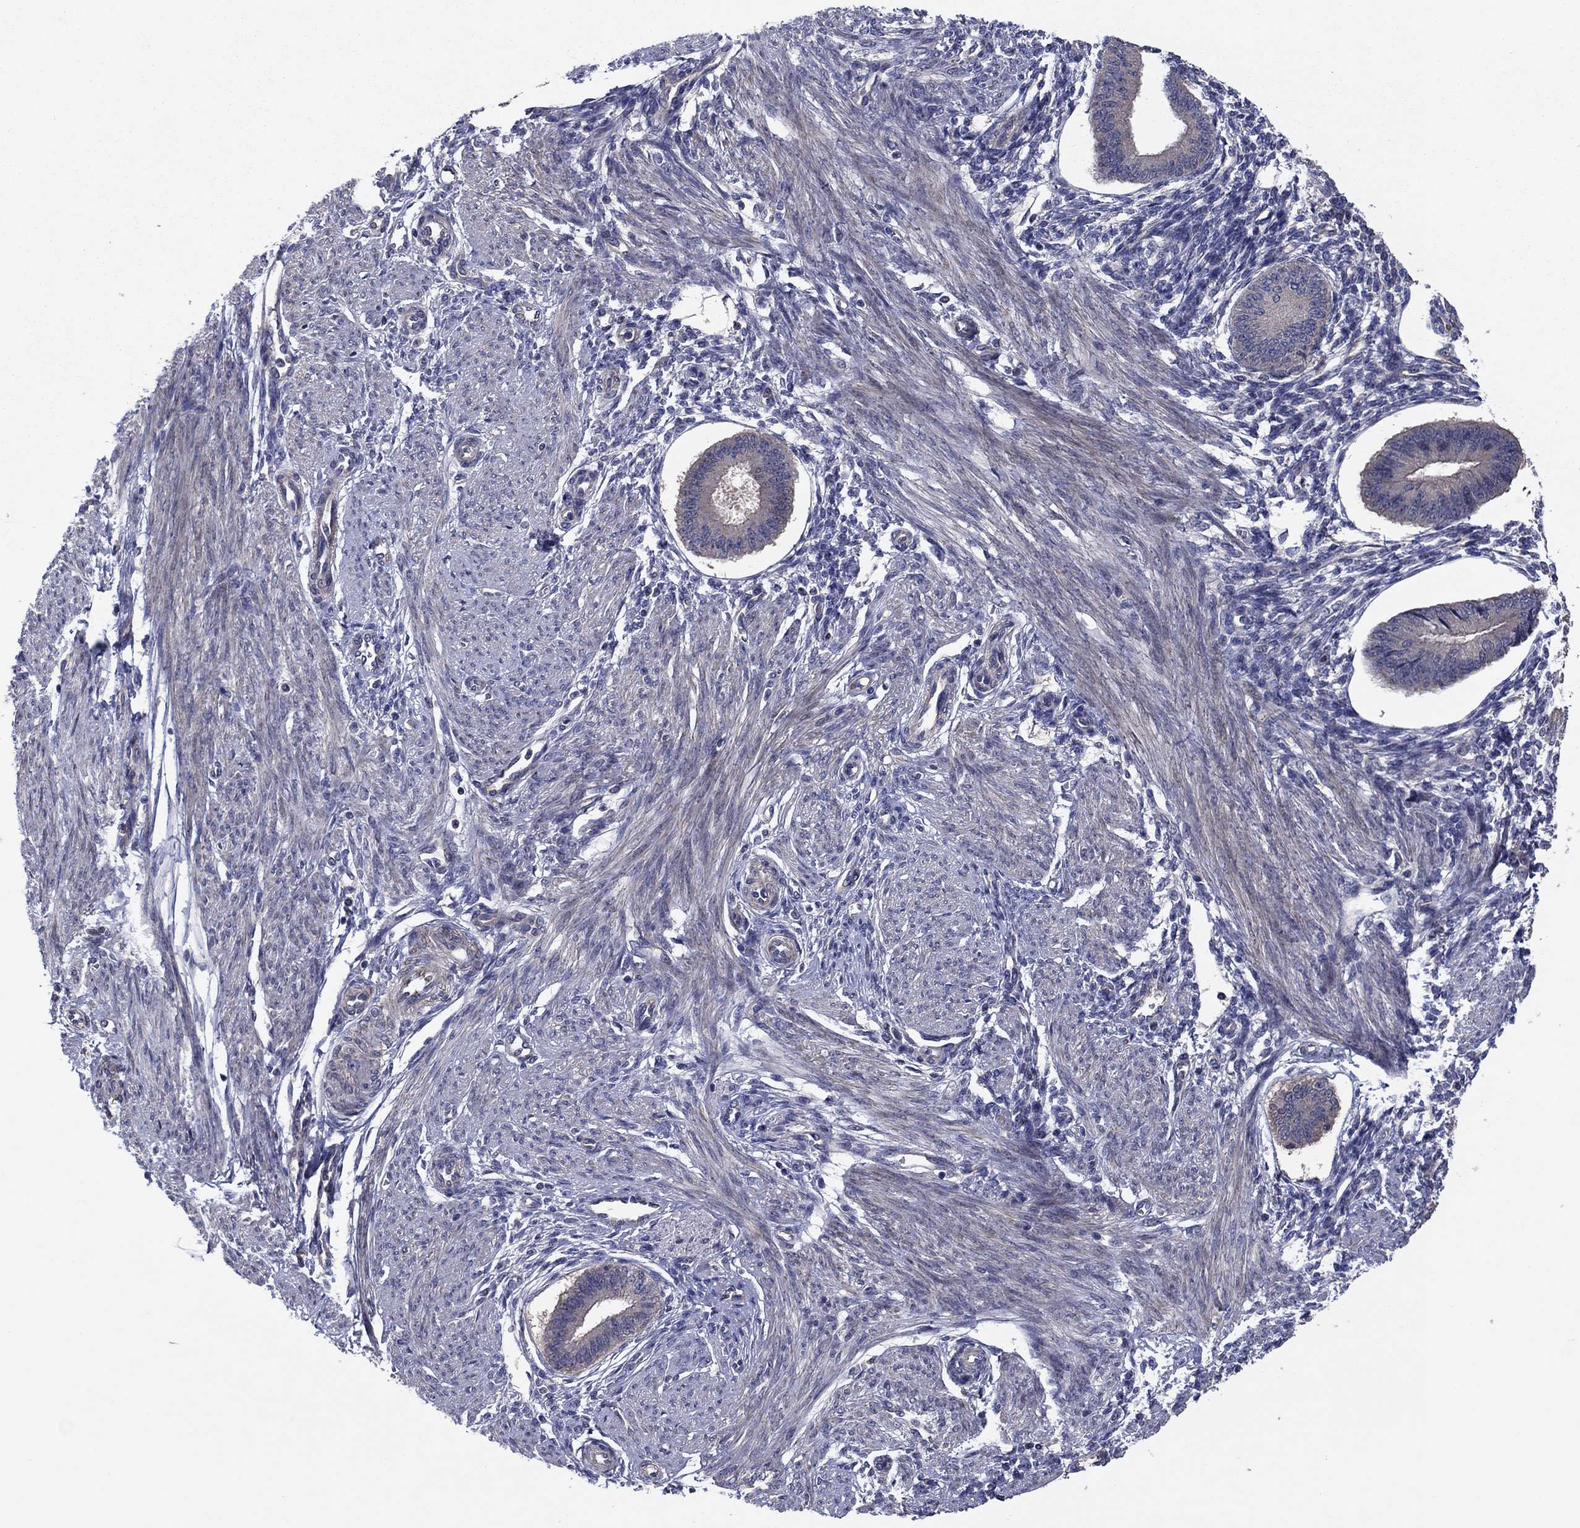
{"staining": {"intensity": "negative", "quantity": "none", "location": "none"}, "tissue": "endometrium", "cell_type": "Cells in endometrial stroma", "image_type": "normal", "snomed": [{"axis": "morphology", "description": "Normal tissue, NOS"}, {"axis": "topography", "description": "Endometrium"}], "caption": "Immunohistochemical staining of unremarkable endometrium shows no significant positivity in cells in endometrial stroma.", "gene": "MSRB1", "patient": {"sex": "female", "age": 39}}